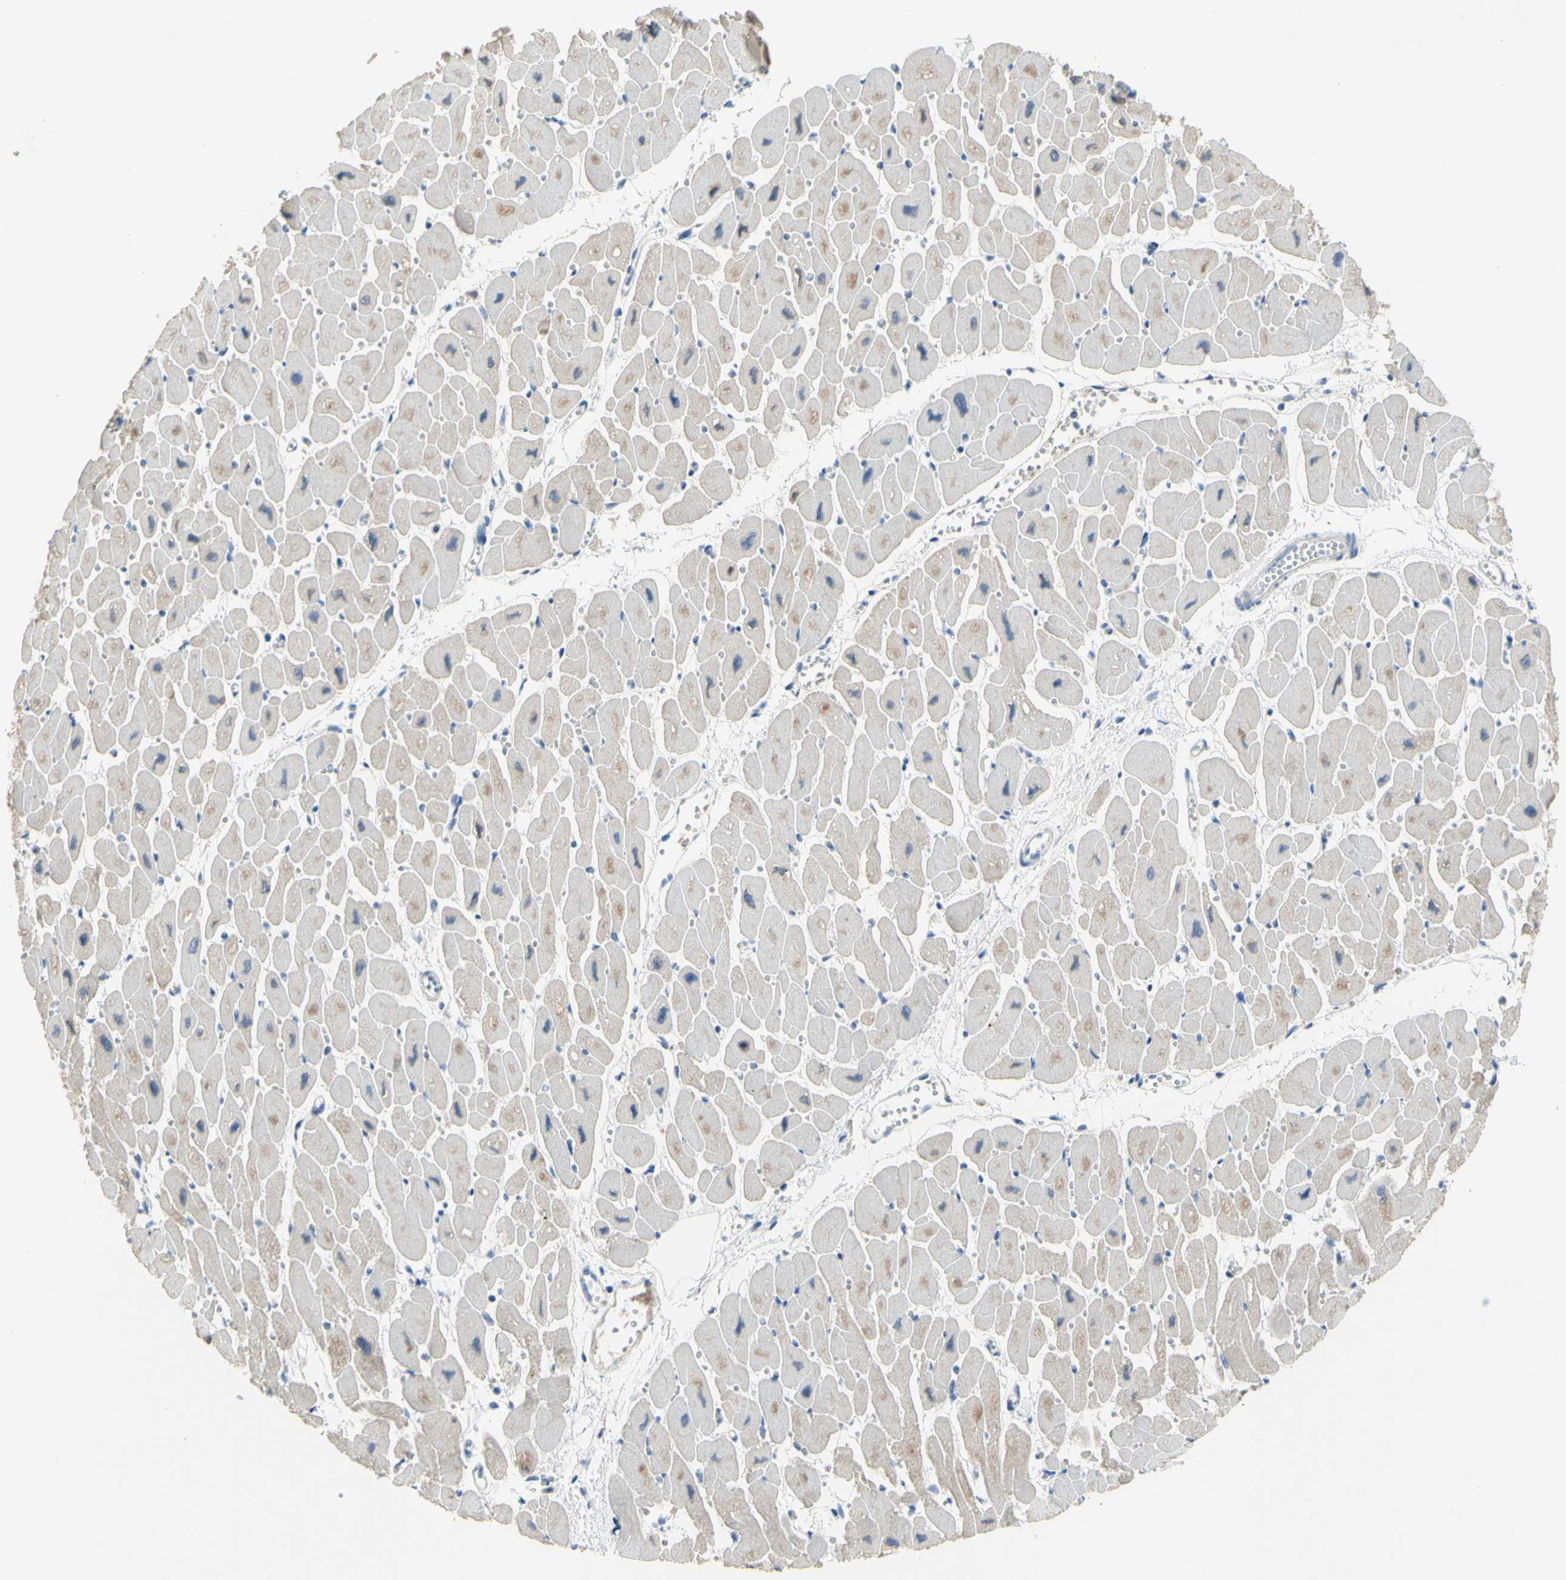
{"staining": {"intensity": "negative", "quantity": "none", "location": "none"}, "tissue": "heart muscle", "cell_type": "Cardiomyocytes", "image_type": "normal", "snomed": [{"axis": "morphology", "description": "Normal tissue, NOS"}, {"axis": "topography", "description": "Heart"}], "caption": "Cardiomyocytes are negative for protein expression in normal human heart muscle. (IHC, brightfield microscopy, high magnification).", "gene": "MUC1", "patient": {"sex": "female", "age": 54}}